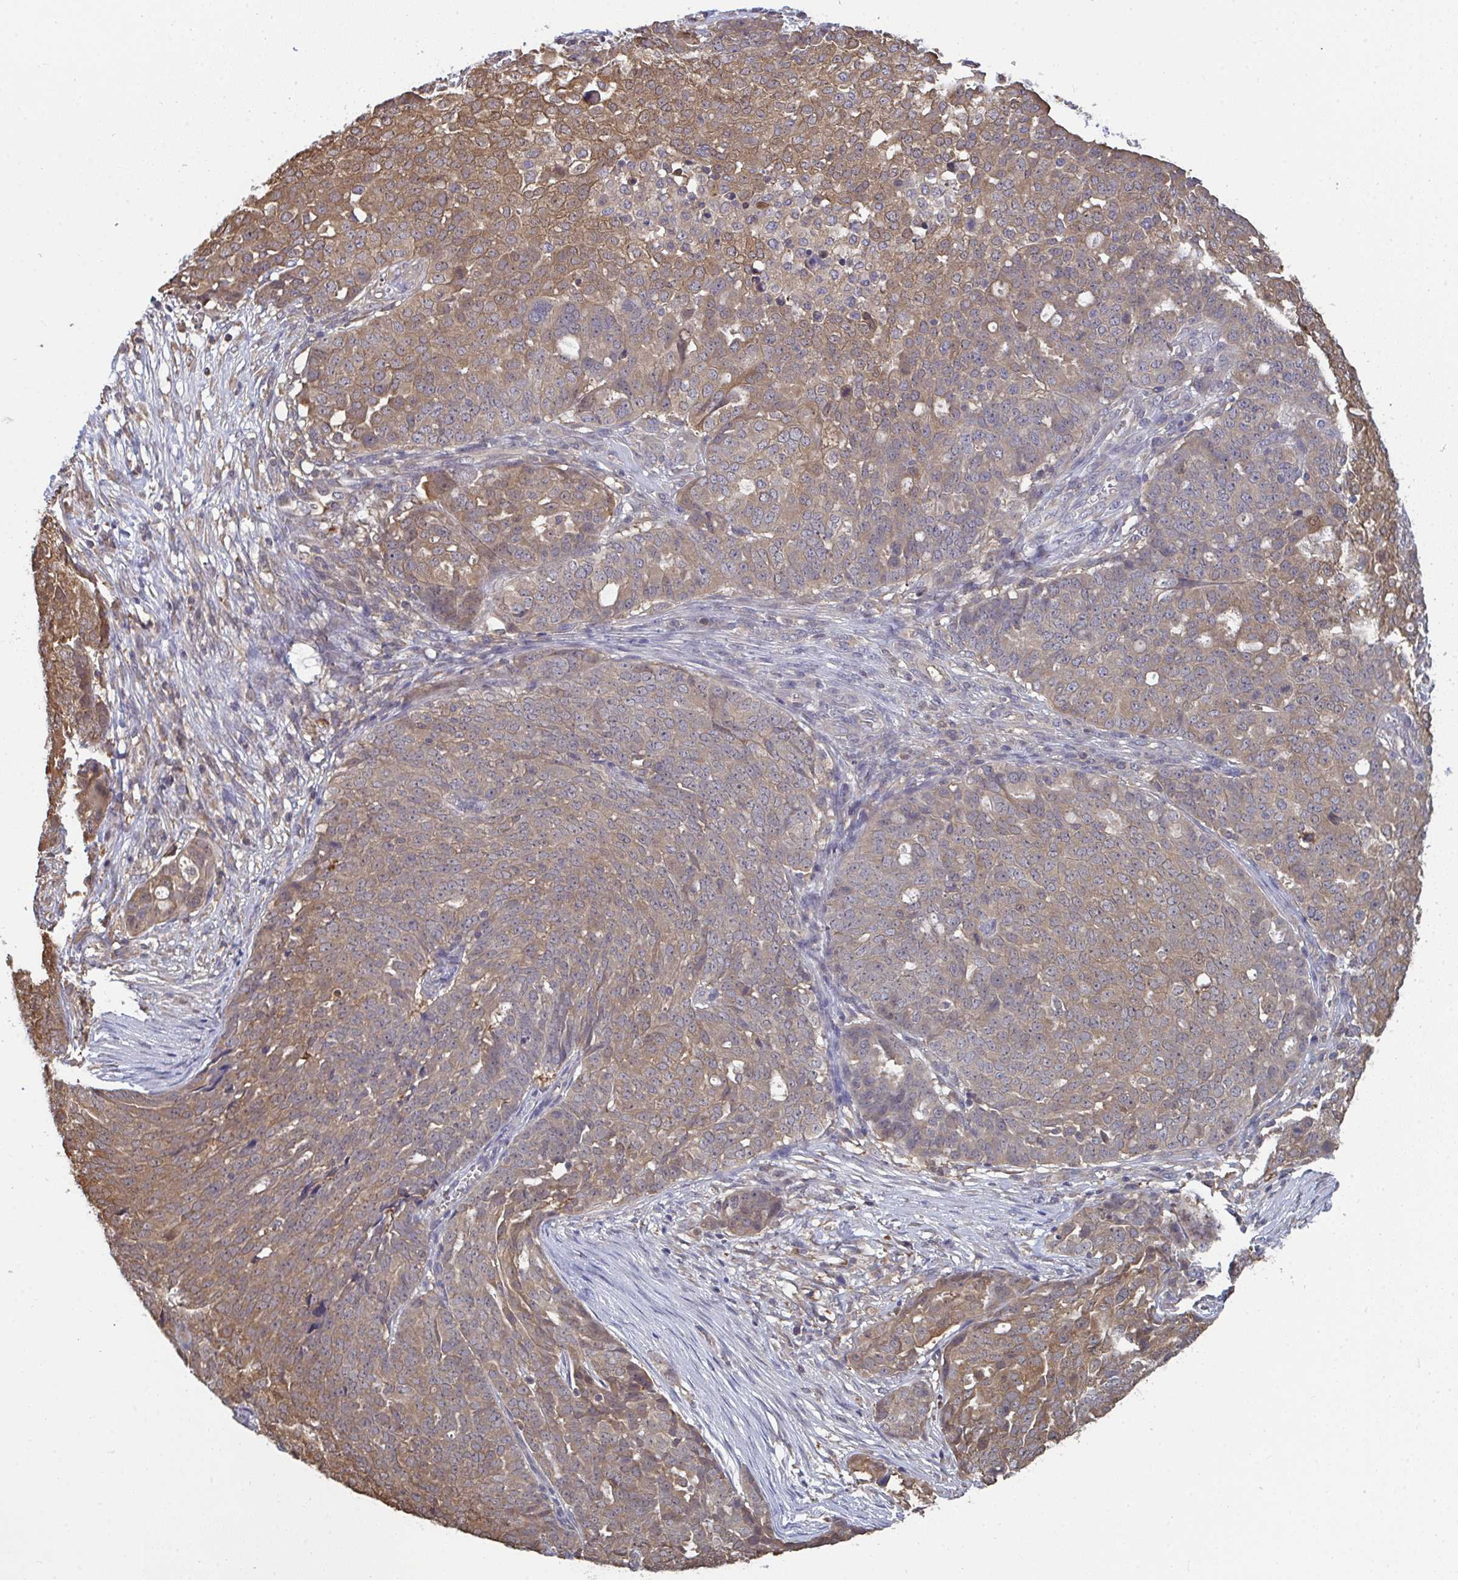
{"staining": {"intensity": "moderate", "quantity": "25%-75%", "location": "cytoplasmic/membranous"}, "tissue": "ovarian cancer", "cell_type": "Tumor cells", "image_type": "cancer", "snomed": [{"axis": "morphology", "description": "Cystadenocarcinoma, serous, NOS"}, {"axis": "topography", "description": "Soft tissue"}, {"axis": "topography", "description": "Ovary"}], "caption": "A medium amount of moderate cytoplasmic/membranous expression is appreciated in approximately 25%-75% of tumor cells in ovarian cancer (serous cystadenocarcinoma) tissue.", "gene": "TTC9C", "patient": {"sex": "female", "age": 57}}